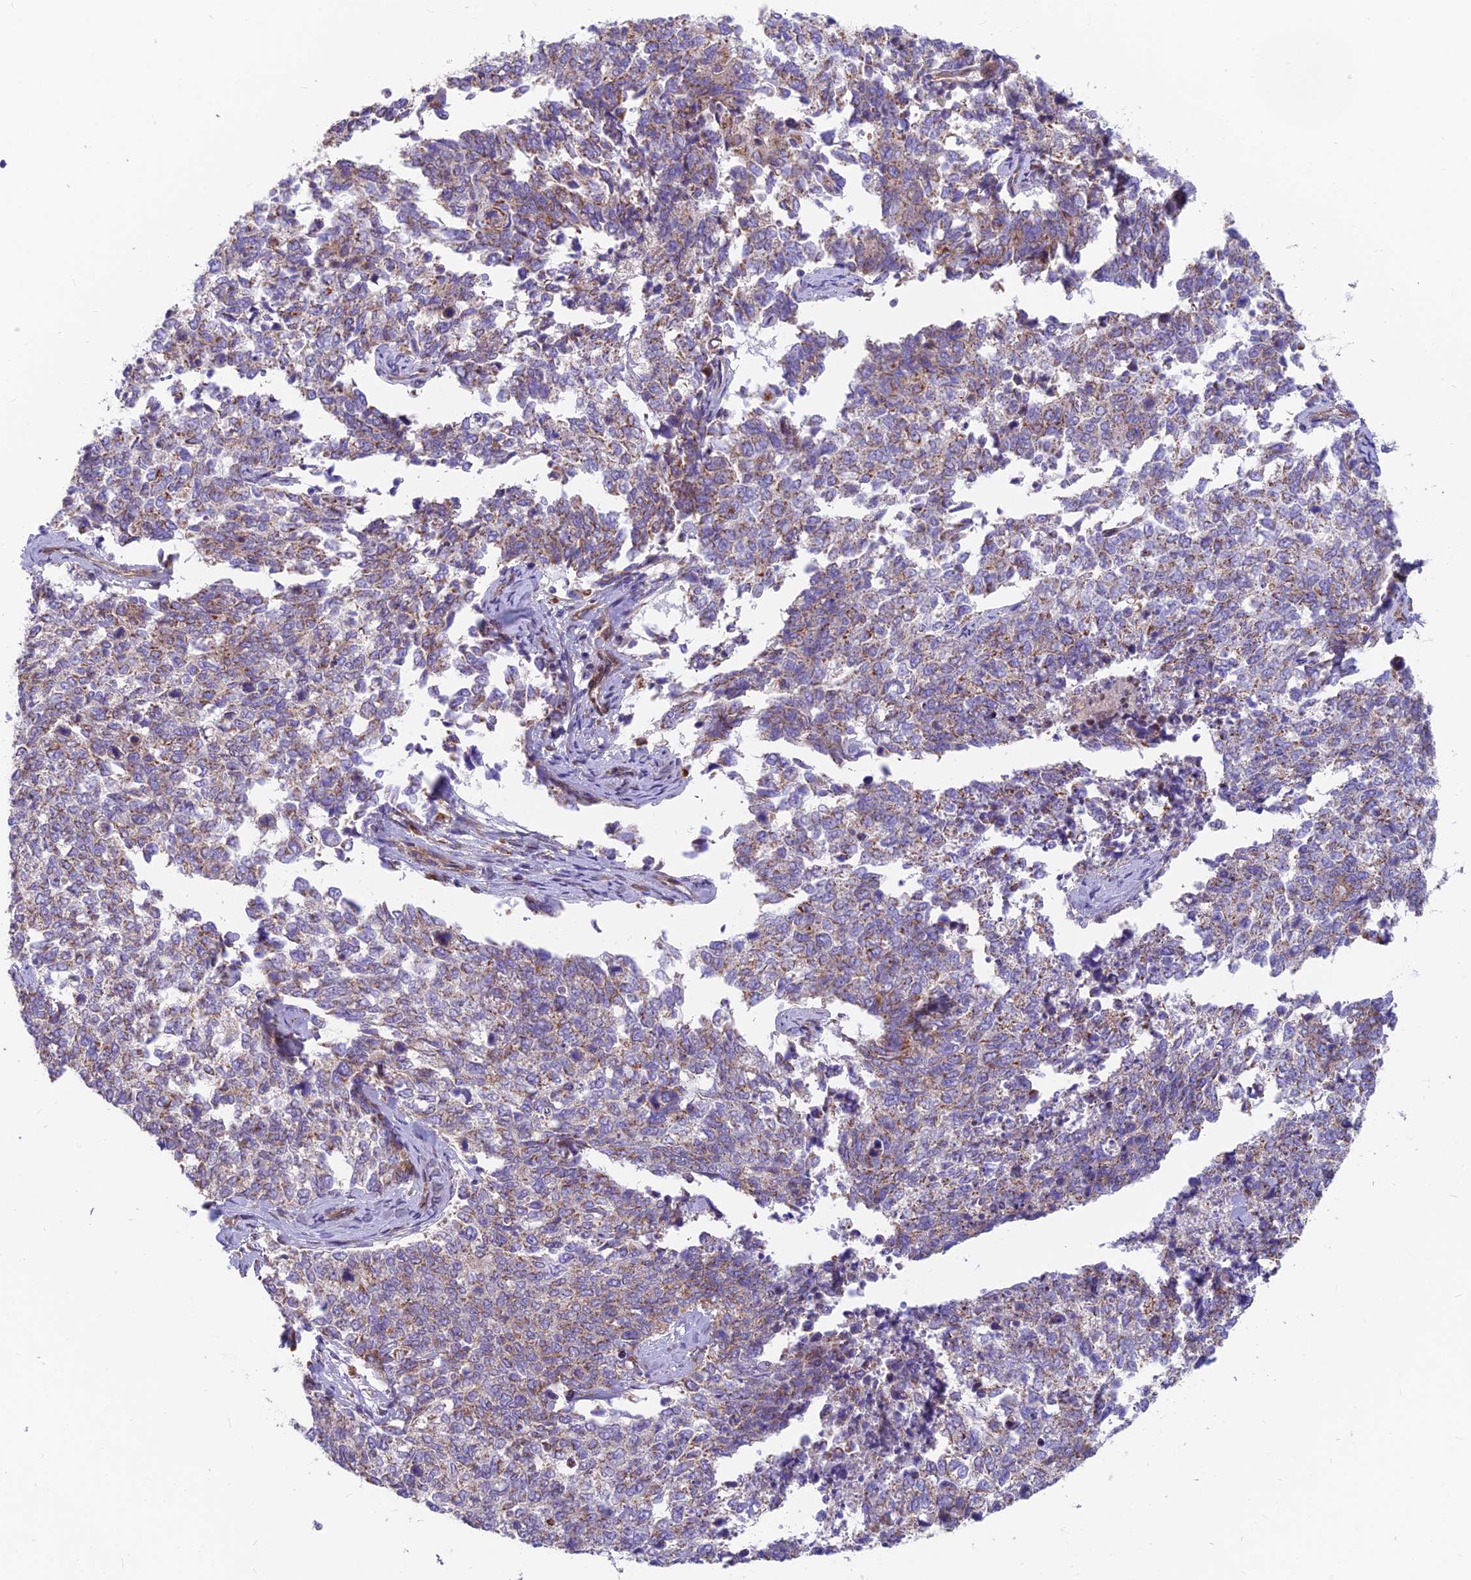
{"staining": {"intensity": "weak", "quantity": "25%-75%", "location": "cytoplasmic/membranous"}, "tissue": "cervical cancer", "cell_type": "Tumor cells", "image_type": "cancer", "snomed": [{"axis": "morphology", "description": "Squamous cell carcinoma, NOS"}, {"axis": "topography", "description": "Cervix"}], "caption": "Immunohistochemistry (IHC) (DAB (3,3'-diaminobenzidine)) staining of squamous cell carcinoma (cervical) shows weak cytoplasmic/membranous protein staining in approximately 25%-75% of tumor cells.", "gene": "TBC1D20", "patient": {"sex": "female", "age": 63}}